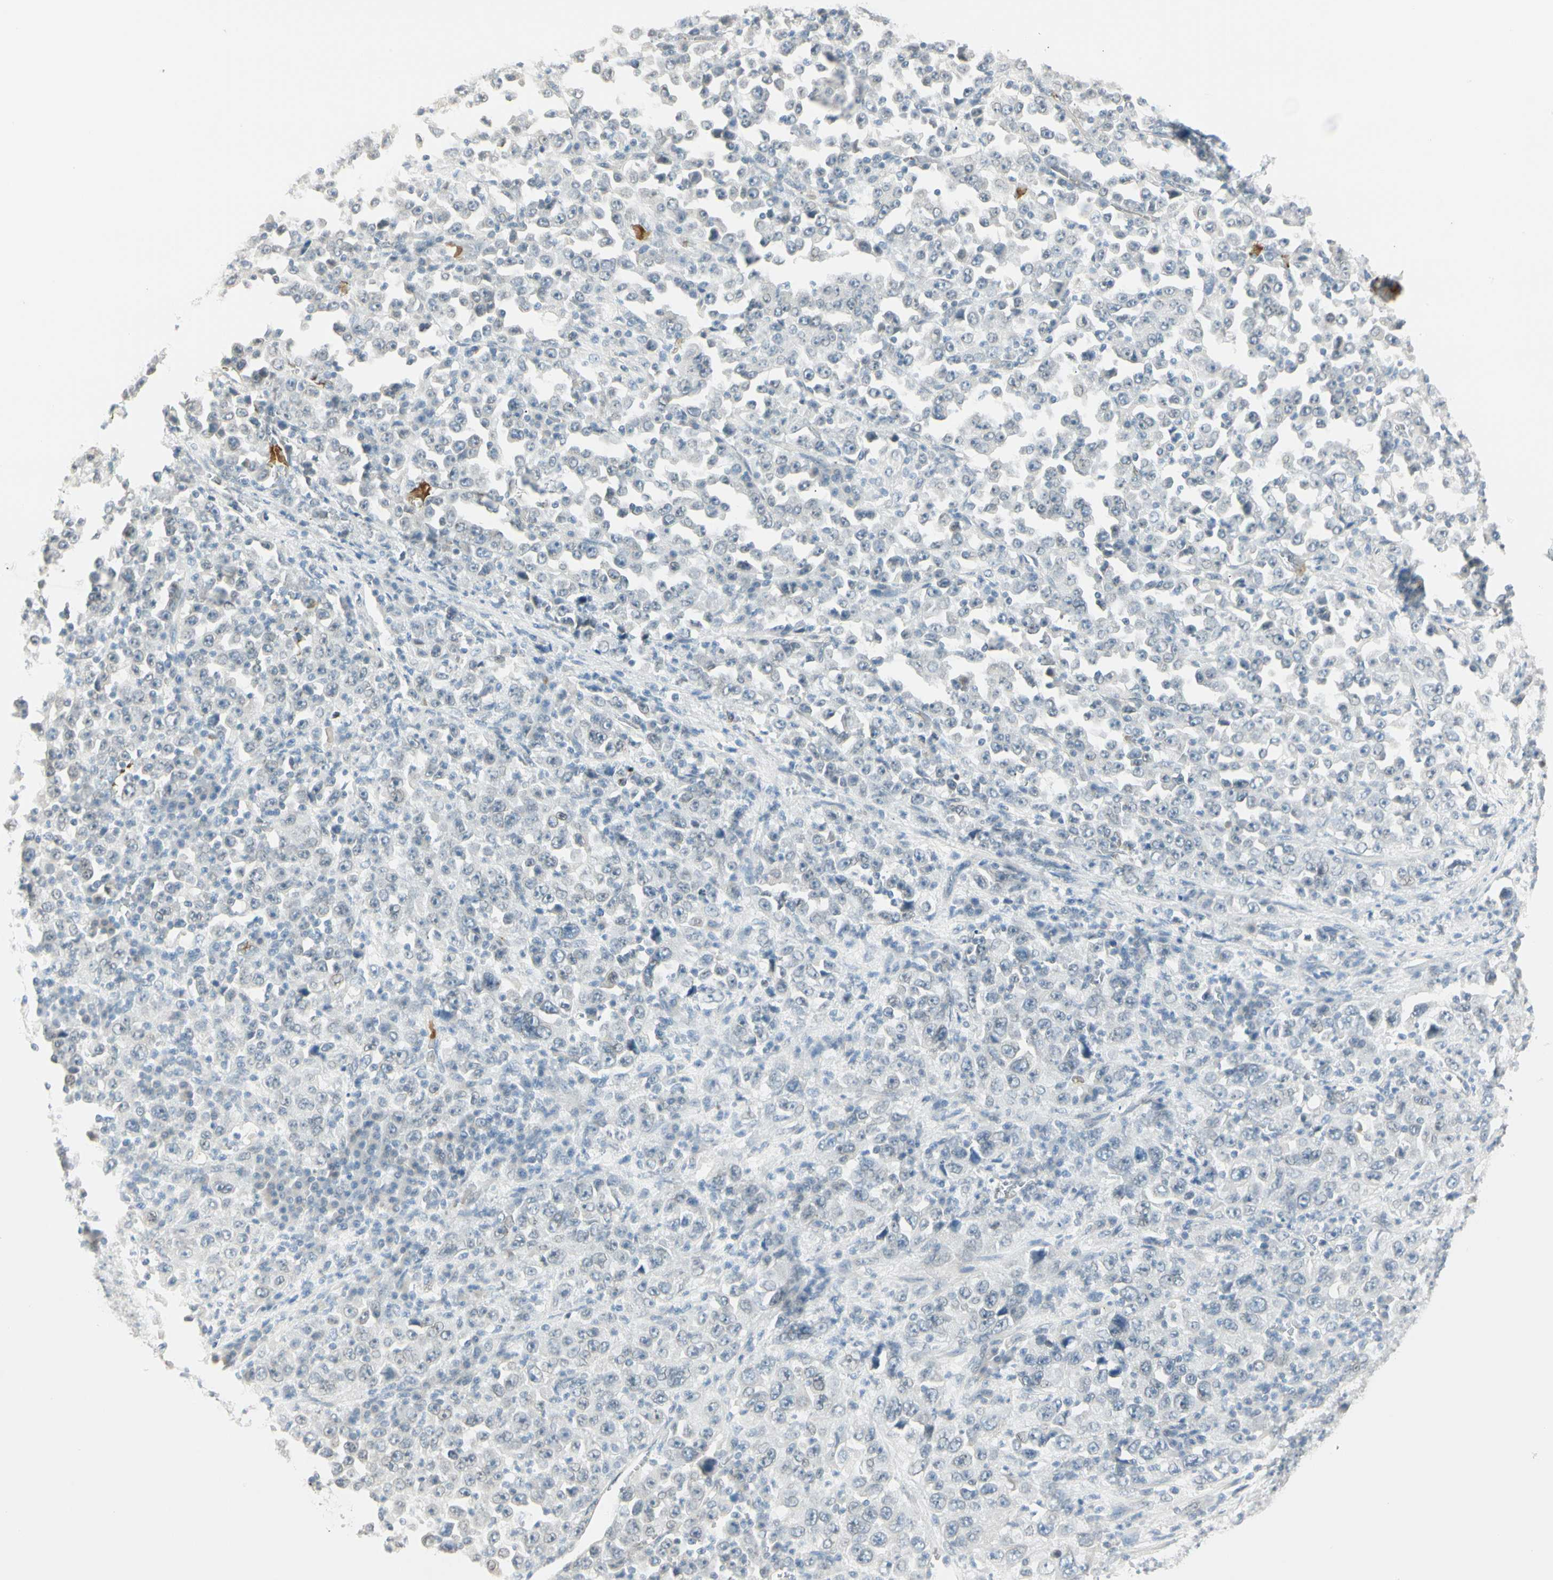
{"staining": {"intensity": "negative", "quantity": "none", "location": "none"}, "tissue": "stomach cancer", "cell_type": "Tumor cells", "image_type": "cancer", "snomed": [{"axis": "morphology", "description": "Normal tissue, NOS"}, {"axis": "morphology", "description": "Adenocarcinoma, NOS"}, {"axis": "topography", "description": "Stomach, upper"}, {"axis": "topography", "description": "Stomach"}], "caption": "Tumor cells show no significant protein expression in stomach cancer (adenocarcinoma).", "gene": "BCAN", "patient": {"sex": "male", "age": 59}}